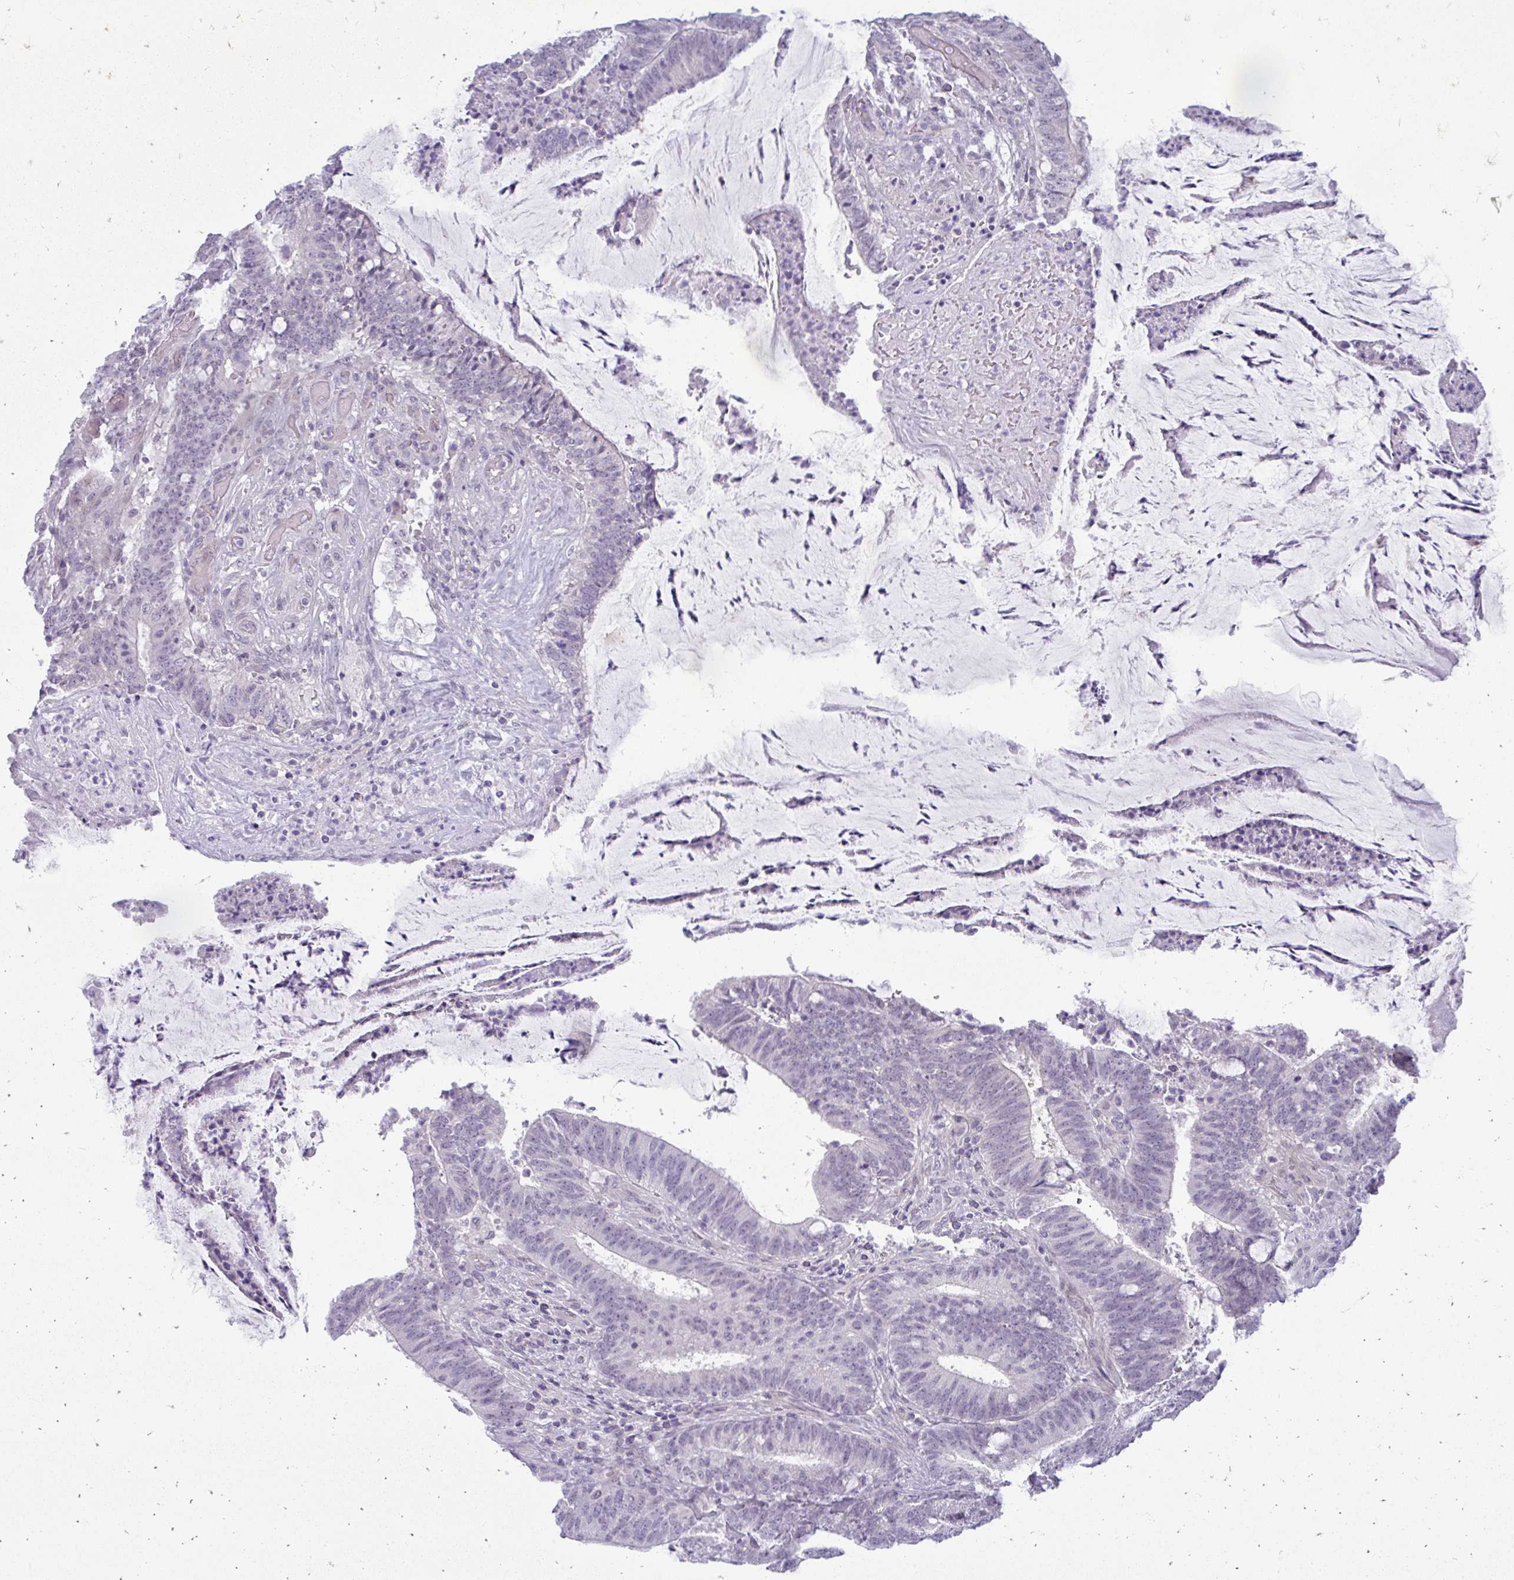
{"staining": {"intensity": "negative", "quantity": "none", "location": "none"}, "tissue": "colorectal cancer", "cell_type": "Tumor cells", "image_type": "cancer", "snomed": [{"axis": "morphology", "description": "Adenocarcinoma, NOS"}, {"axis": "topography", "description": "Colon"}], "caption": "Immunohistochemical staining of colorectal cancer (adenocarcinoma) reveals no significant staining in tumor cells.", "gene": "TEX33", "patient": {"sex": "female", "age": 43}}